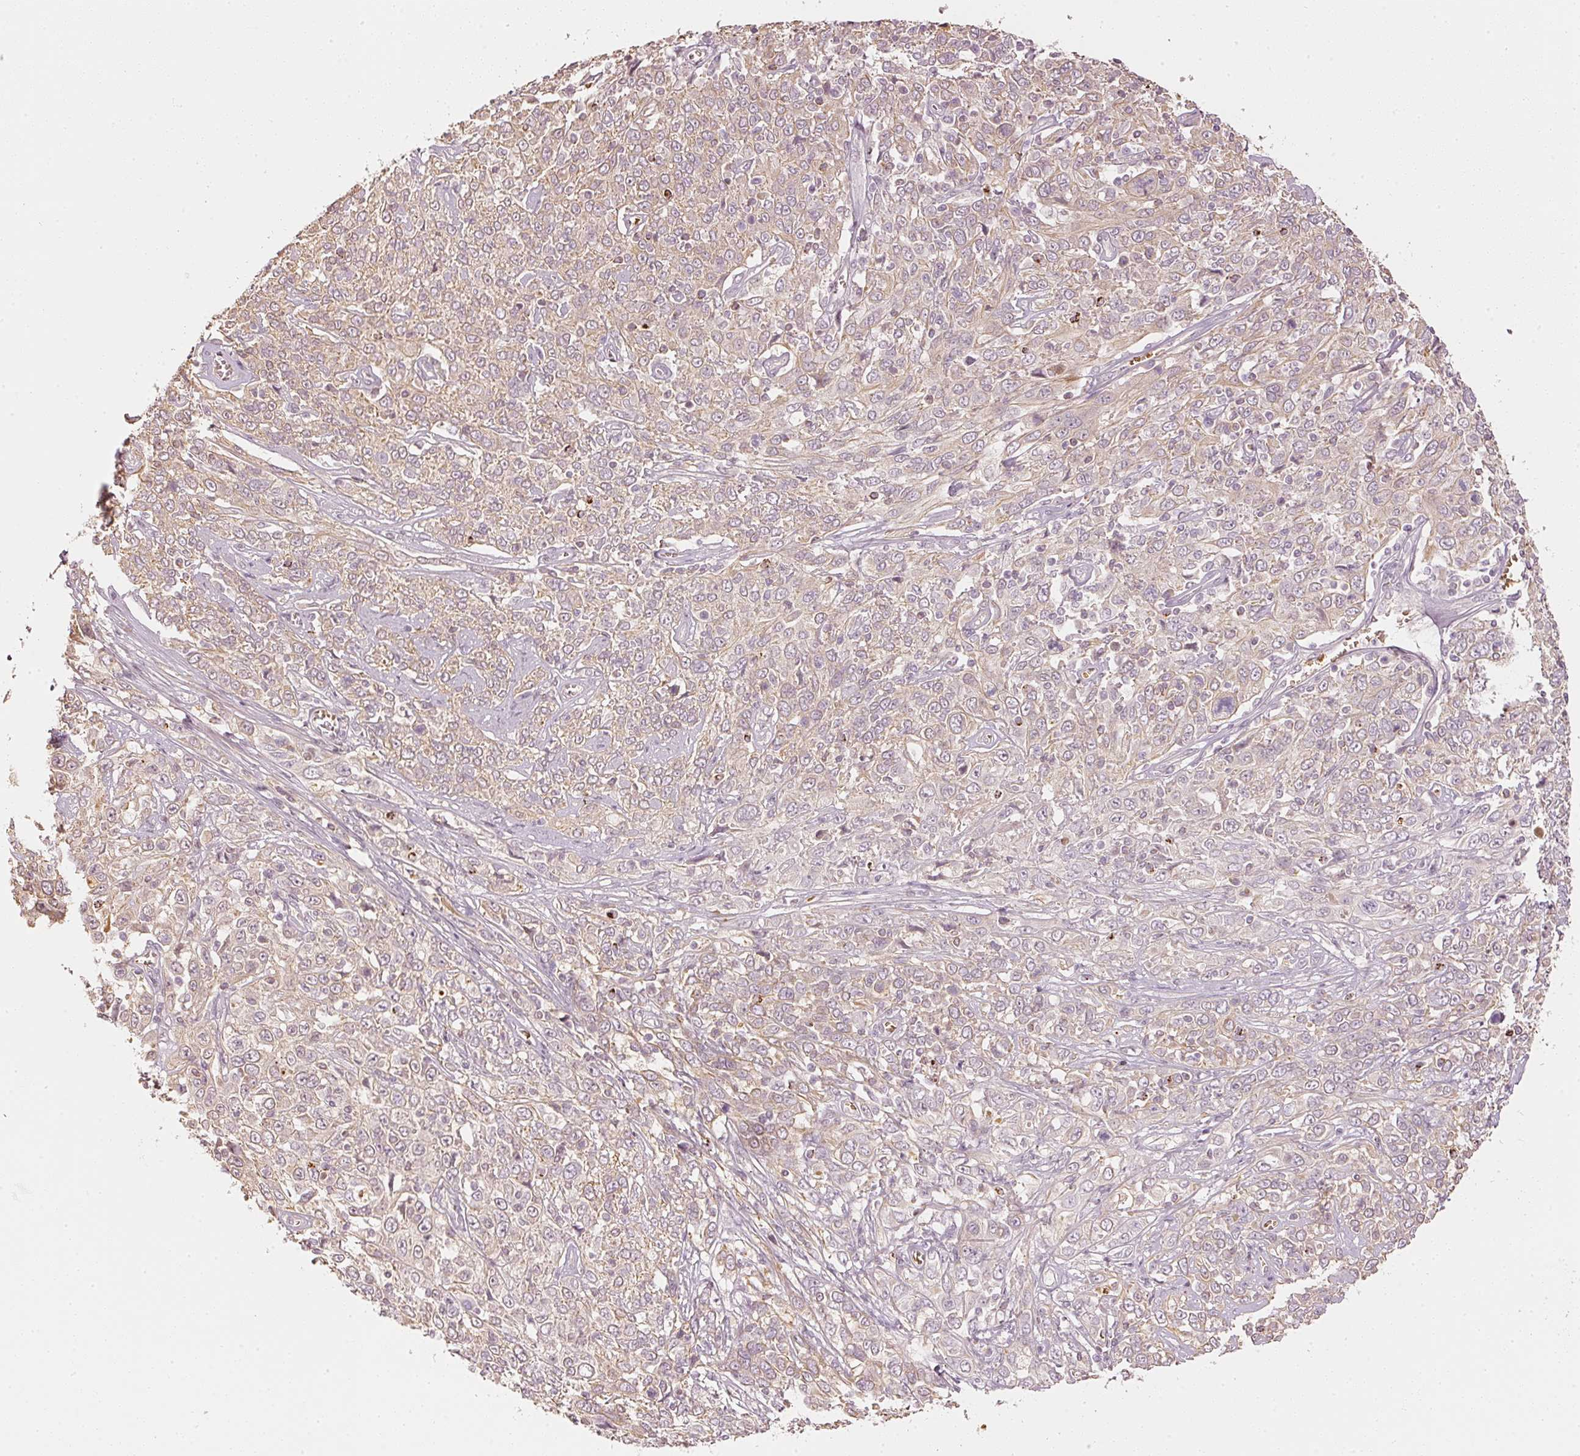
{"staining": {"intensity": "moderate", "quantity": "25%-75%", "location": "cytoplasmic/membranous"}, "tissue": "cervical cancer", "cell_type": "Tumor cells", "image_type": "cancer", "snomed": [{"axis": "morphology", "description": "Squamous cell carcinoma, NOS"}, {"axis": "topography", "description": "Cervix"}], "caption": "High-power microscopy captured an immunohistochemistry image of cervical cancer (squamous cell carcinoma), revealing moderate cytoplasmic/membranous staining in about 25%-75% of tumor cells. (Stains: DAB (3,3'-diaminobenzidine) in brown, nuclei in blue, Microscopy: brightfield microscopy at high magnification).", "gene": "GZMA", "patient": {"sex": "female", "age": 46}}